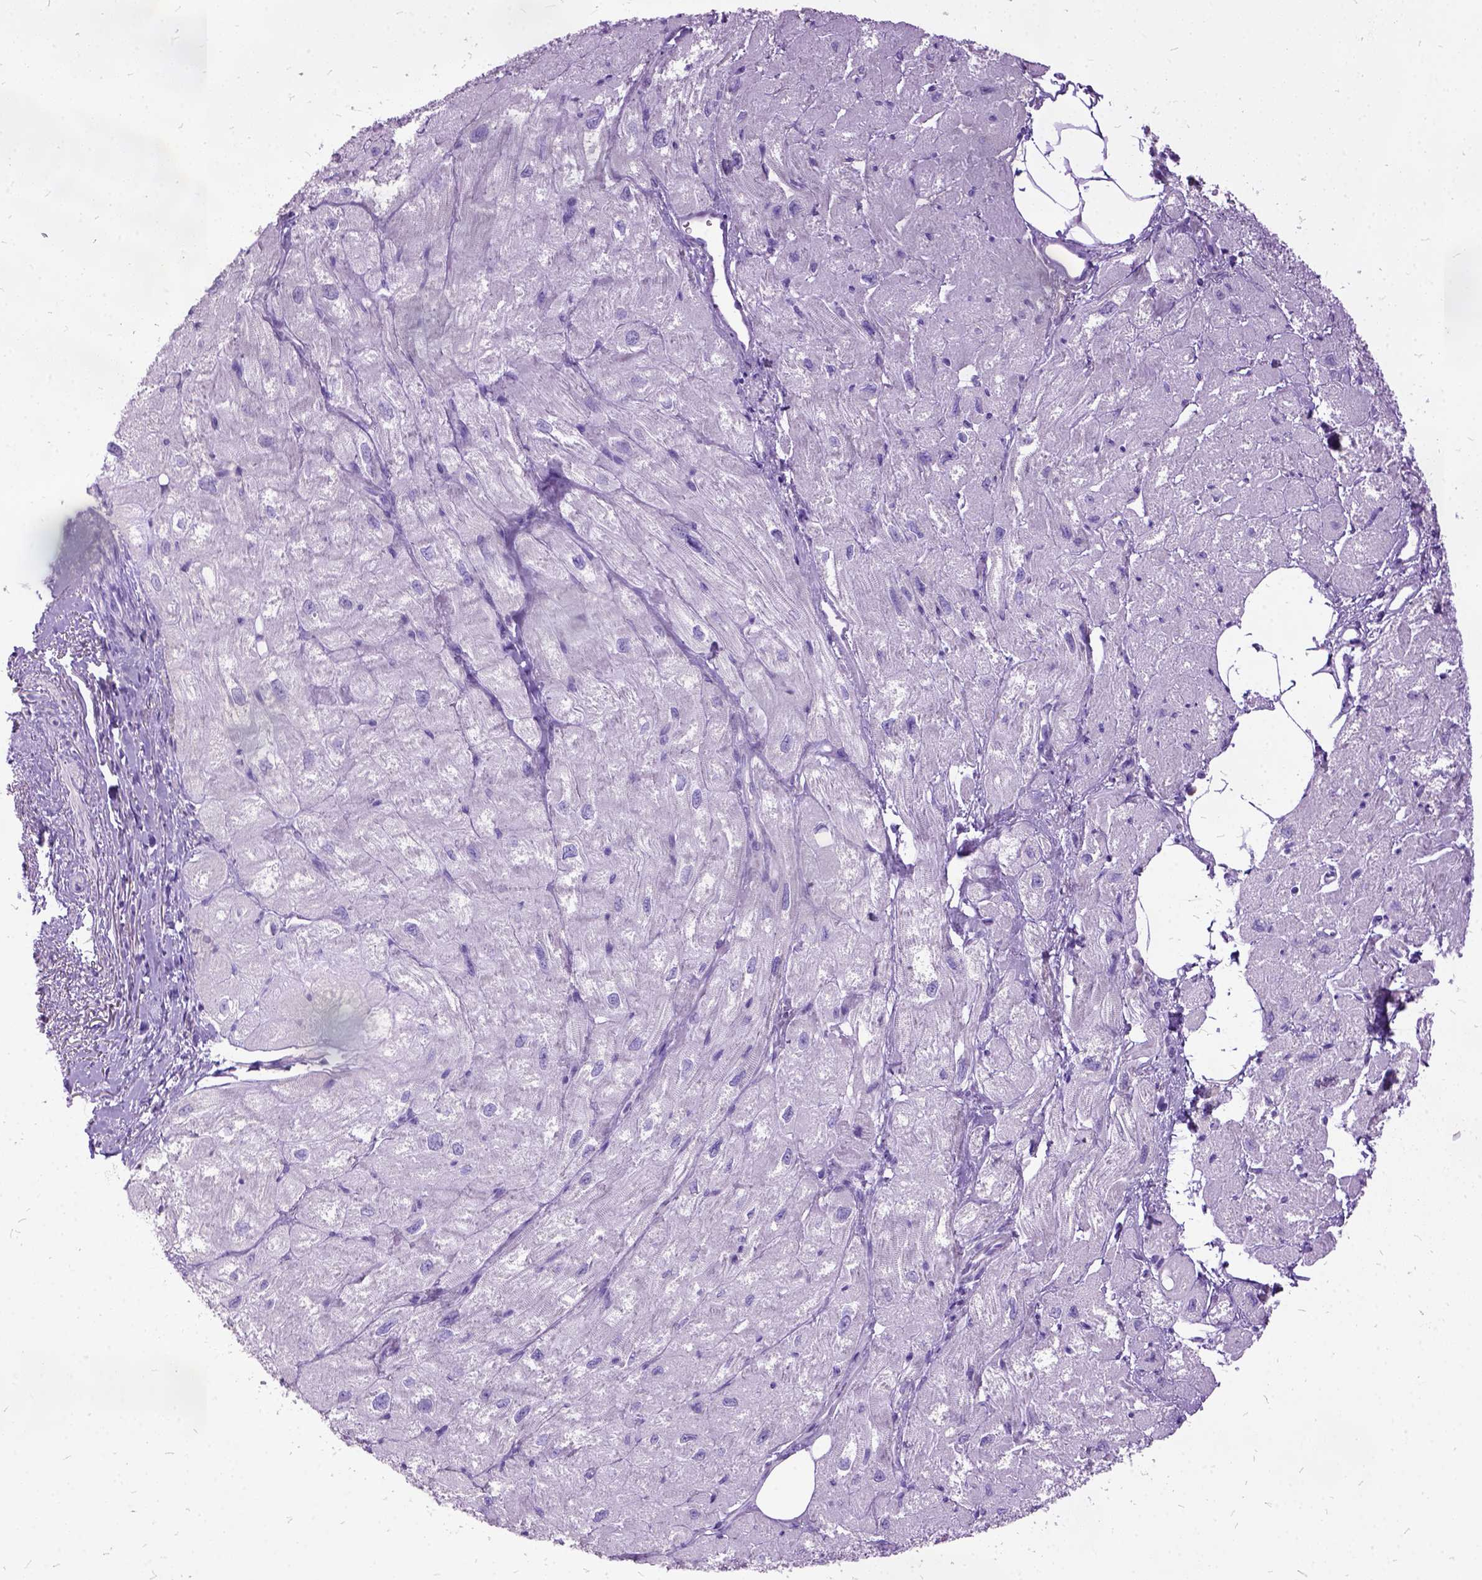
{"staining": {"intensity": "negative", "quantity": "none", "location": "none"}, "tissue": "heart muscle", "cell_type": "Cardiomyocytes", "image_type": "normal", "snomed": [{"axis": "morphology", "description": "Normal tissue, NOS"}, {"axis": "topography", "description": "Heart"}], "caption": "An image of human heart muscle is negative for staining in cardiomyocytes. The staining is performed using DAB brown chromogen with nuclei counter-stained in using hematoxylin.", "gene": "MME", "patient": {"sex": "female", "age": 62}}